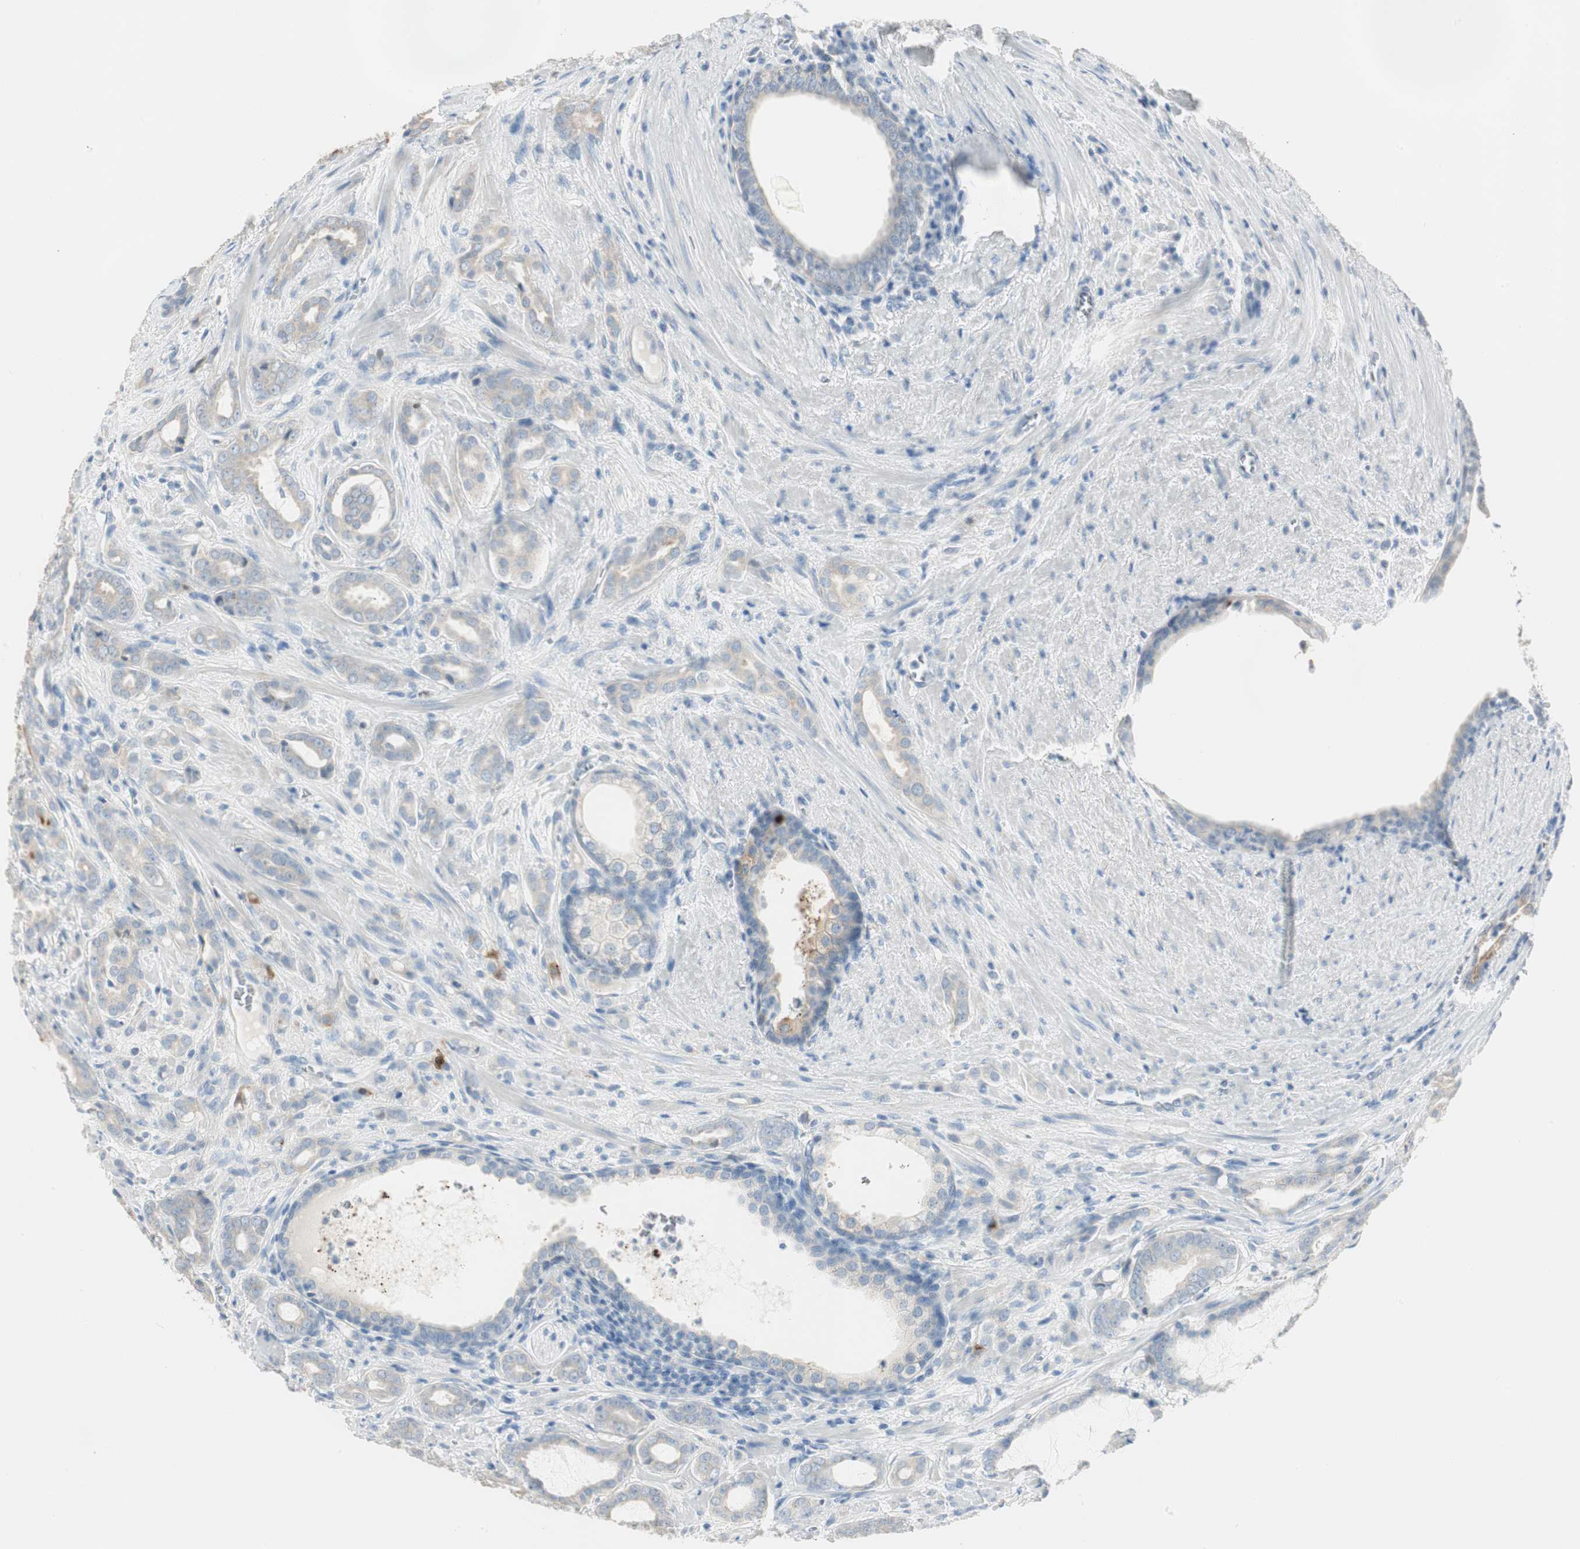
{"staining": {"intensity": "weak", "quantity": "<25%", "location": "cytoplasmic/membranous"}, "tissue": "prostate cancer", "cell_type": "Tumor cells", "image_type": "cancer", "snomed": [{"axis": "morphology", "description": "Adenocarcinoma, High grade"}, {"axis": "topography", "description": "Prostate"}], "caption": "A high-resolution photomicrograph shows IHC staining of prostate cancer (adenocarcinoma (high-grade)), which reveals no significant expression in tumor cells.", "gene": "SPINK4", "patient": {"sex": "male", "age": 64}}